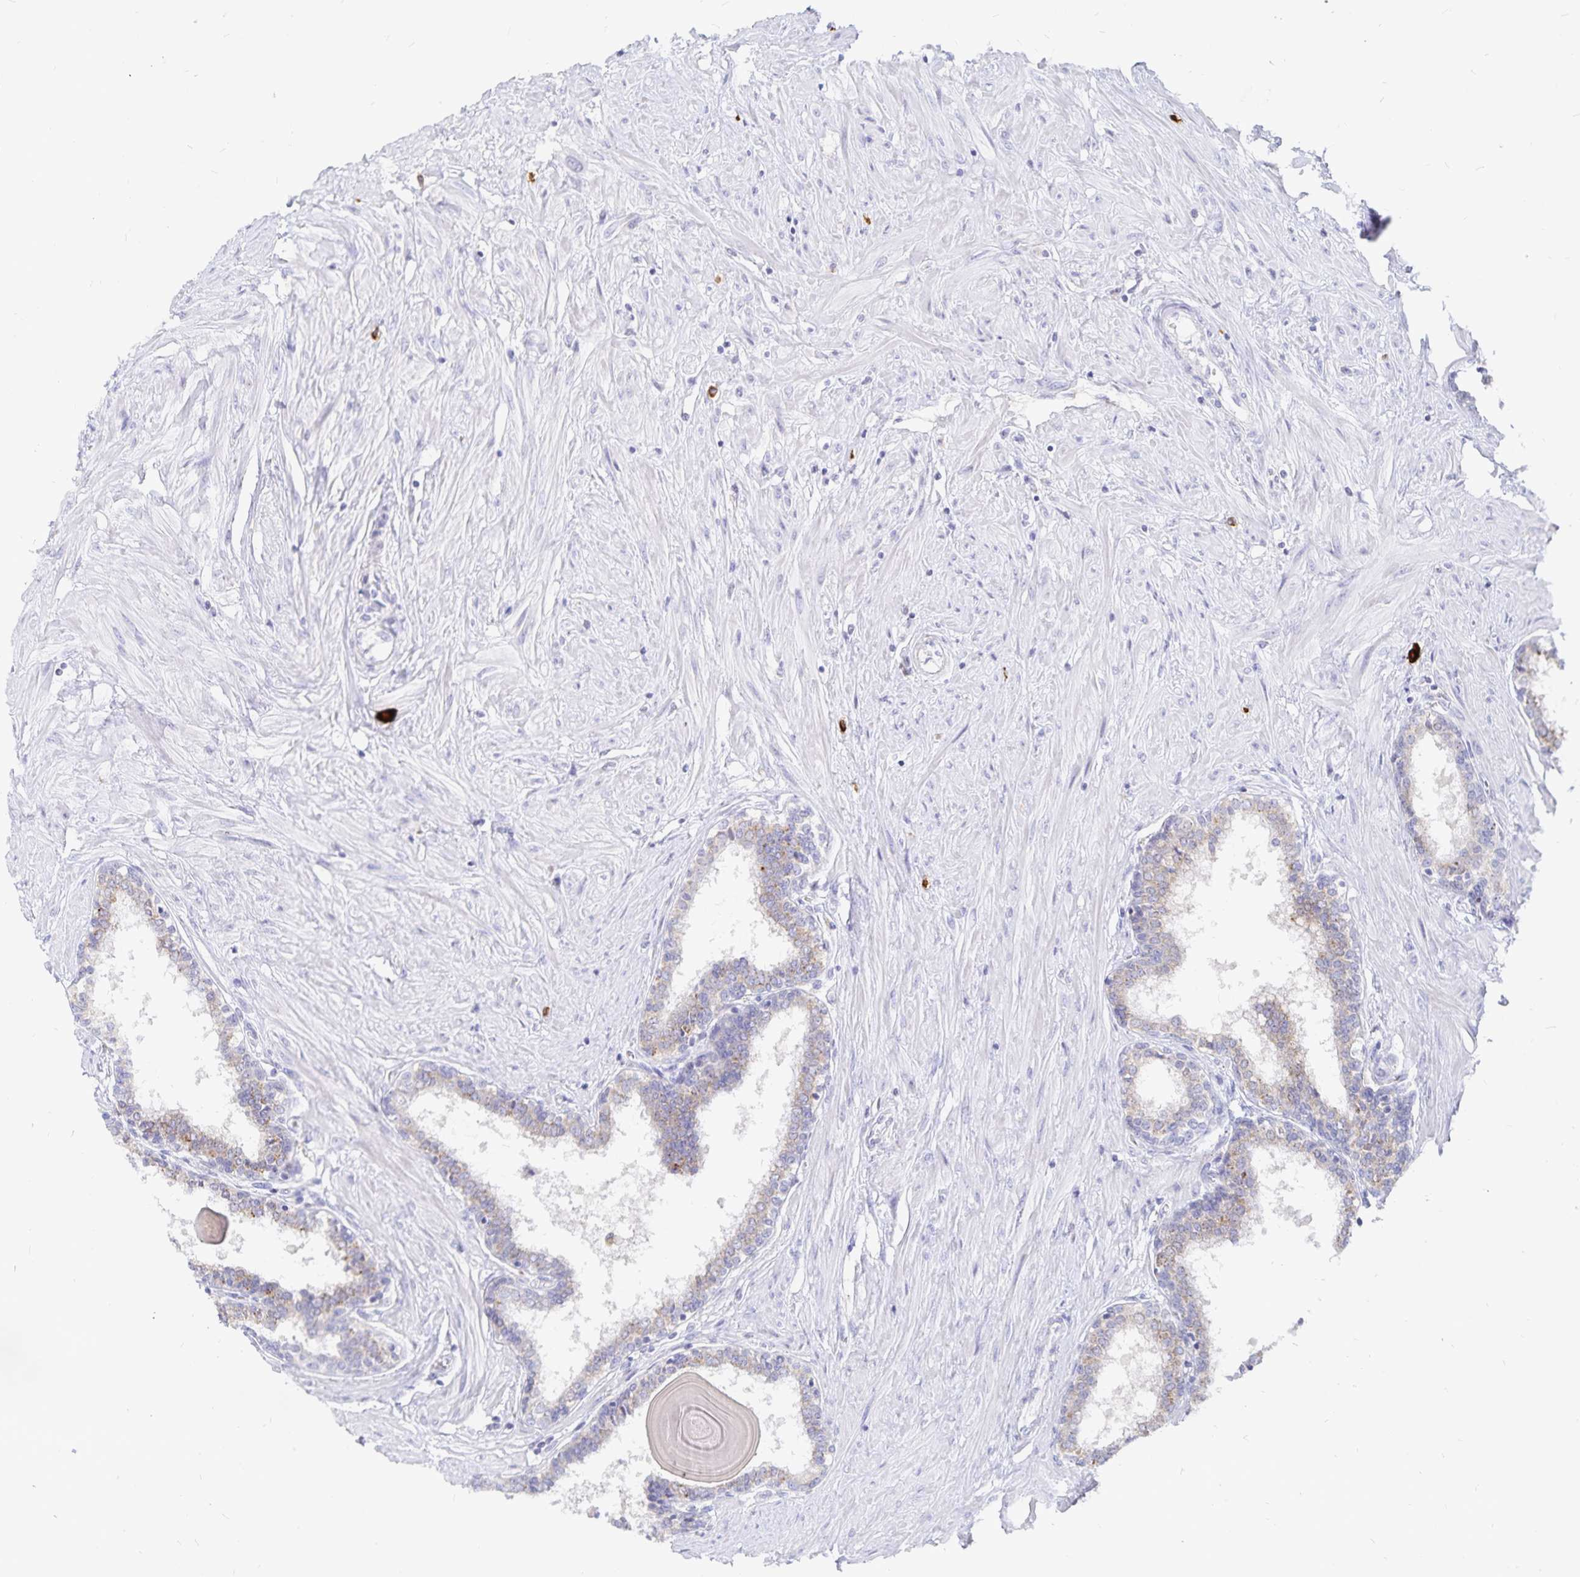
{"staining": {"intensity": "moderate", "quantity": "25%-75%", "location": "cytoplasmic/membranous"}, "tissue": "prostate", "cell_type": "Glandular cells", "image_type": "normal", "snomed": [{"axis": "morphology", "description": "Normal tissue, NOS"}, {"axis": "topography", "description": "Prostate"}], "caption": "Brown immunohistochemical staining in normal prostate exhibits moderate cytoplasmic/membranous expression in about 25%-75% of glandular cells. The staining is performed using DAB (3,3'-diaminobenzidine) brown chromogen to label protein expression. The nuclei are counter-stained blue using hematoxylin.", "gene": "PKHD1", "patient": {"sex": "male", "age": 55}}